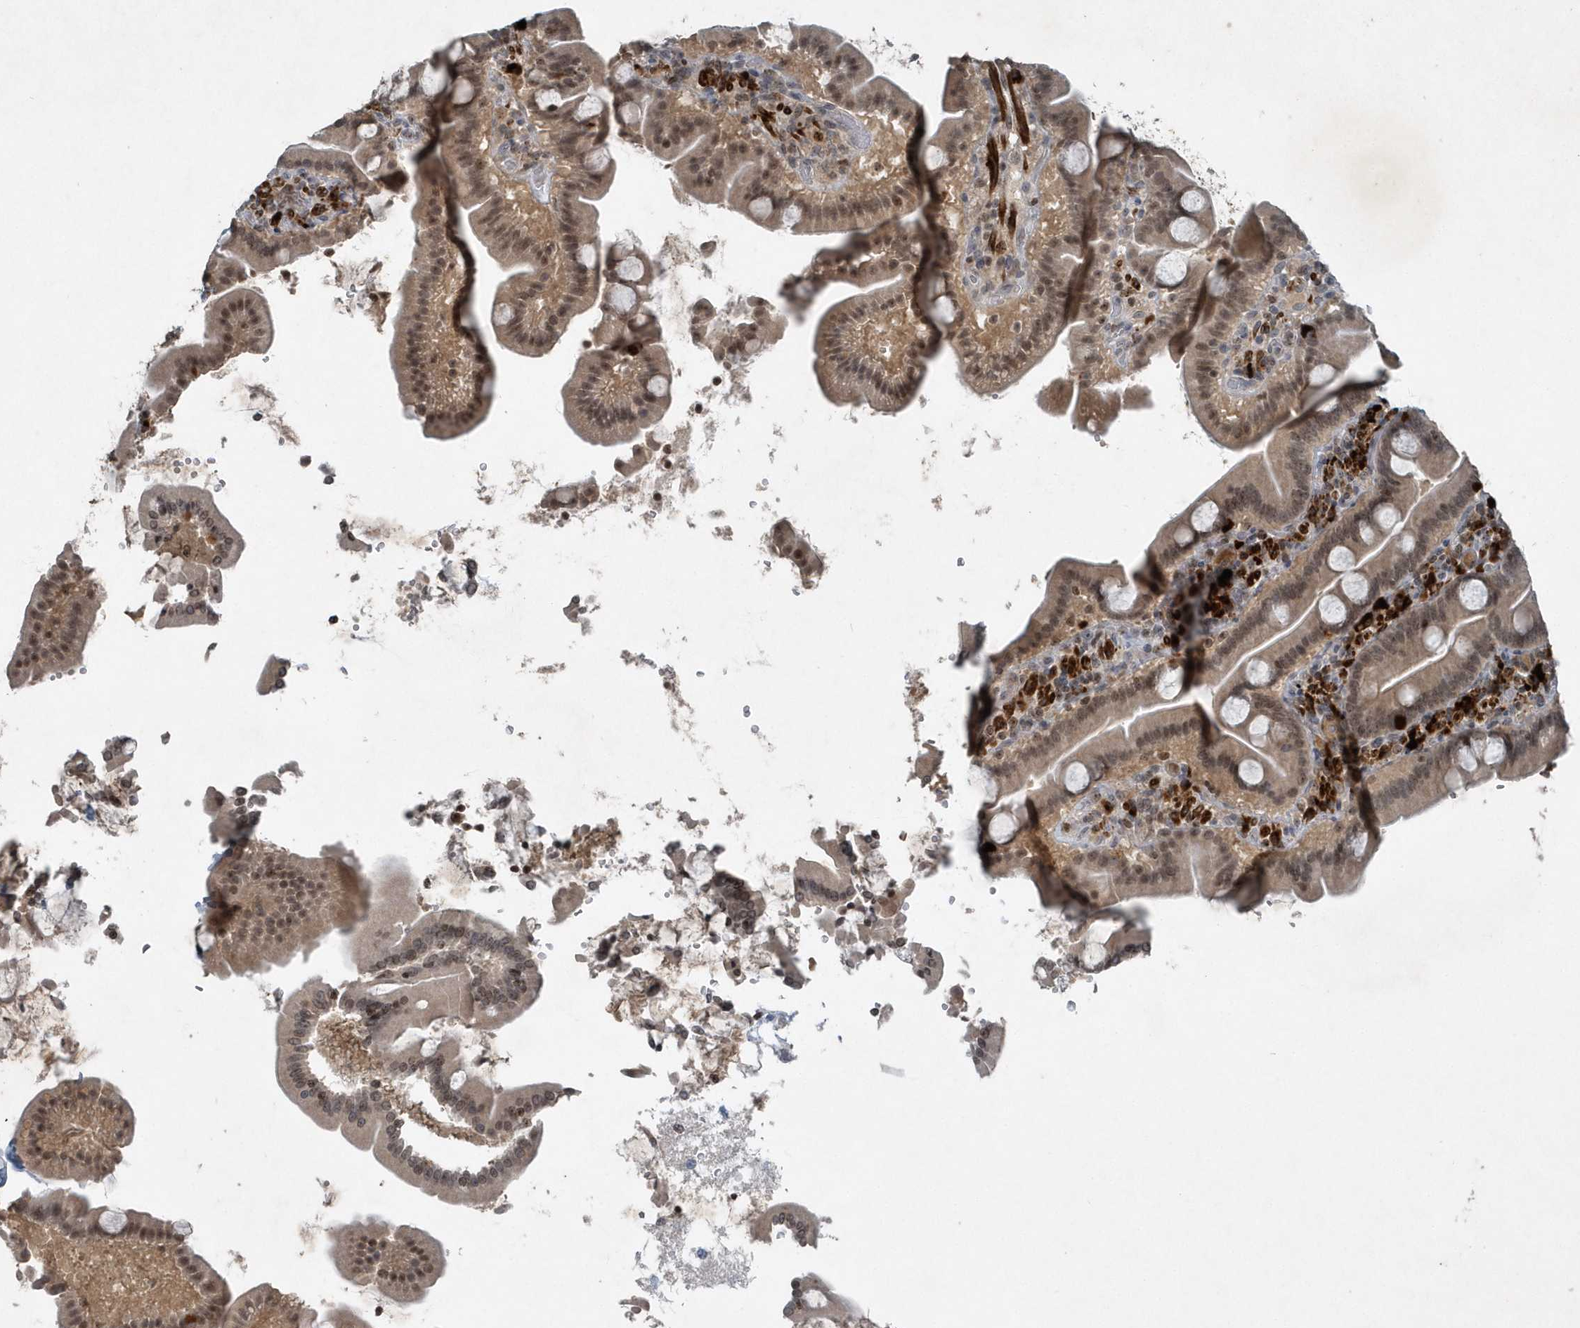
{"staining": {"intensity": "moderate", "quantity": ">75%", "location": "cytoplasmic/membranous,nuclear"}, "tissue": "duodenum", "cell_type": "Glandular cells", "image_type": "normal", "snomed": [{"axis": "morphology", "description": "Normal tissue, NOS"}, {"axis": "topography", "description": "Duodenum"}], "caption": "An image showing moderate cytoplasmic/membranous,nuclear staining in approximately >75% of glandular cells in normal duodenum, as visualized by brown immunohistochemical staining.", "gene": "QTRT2", "patient": {"sex": "male", "age": 55}}